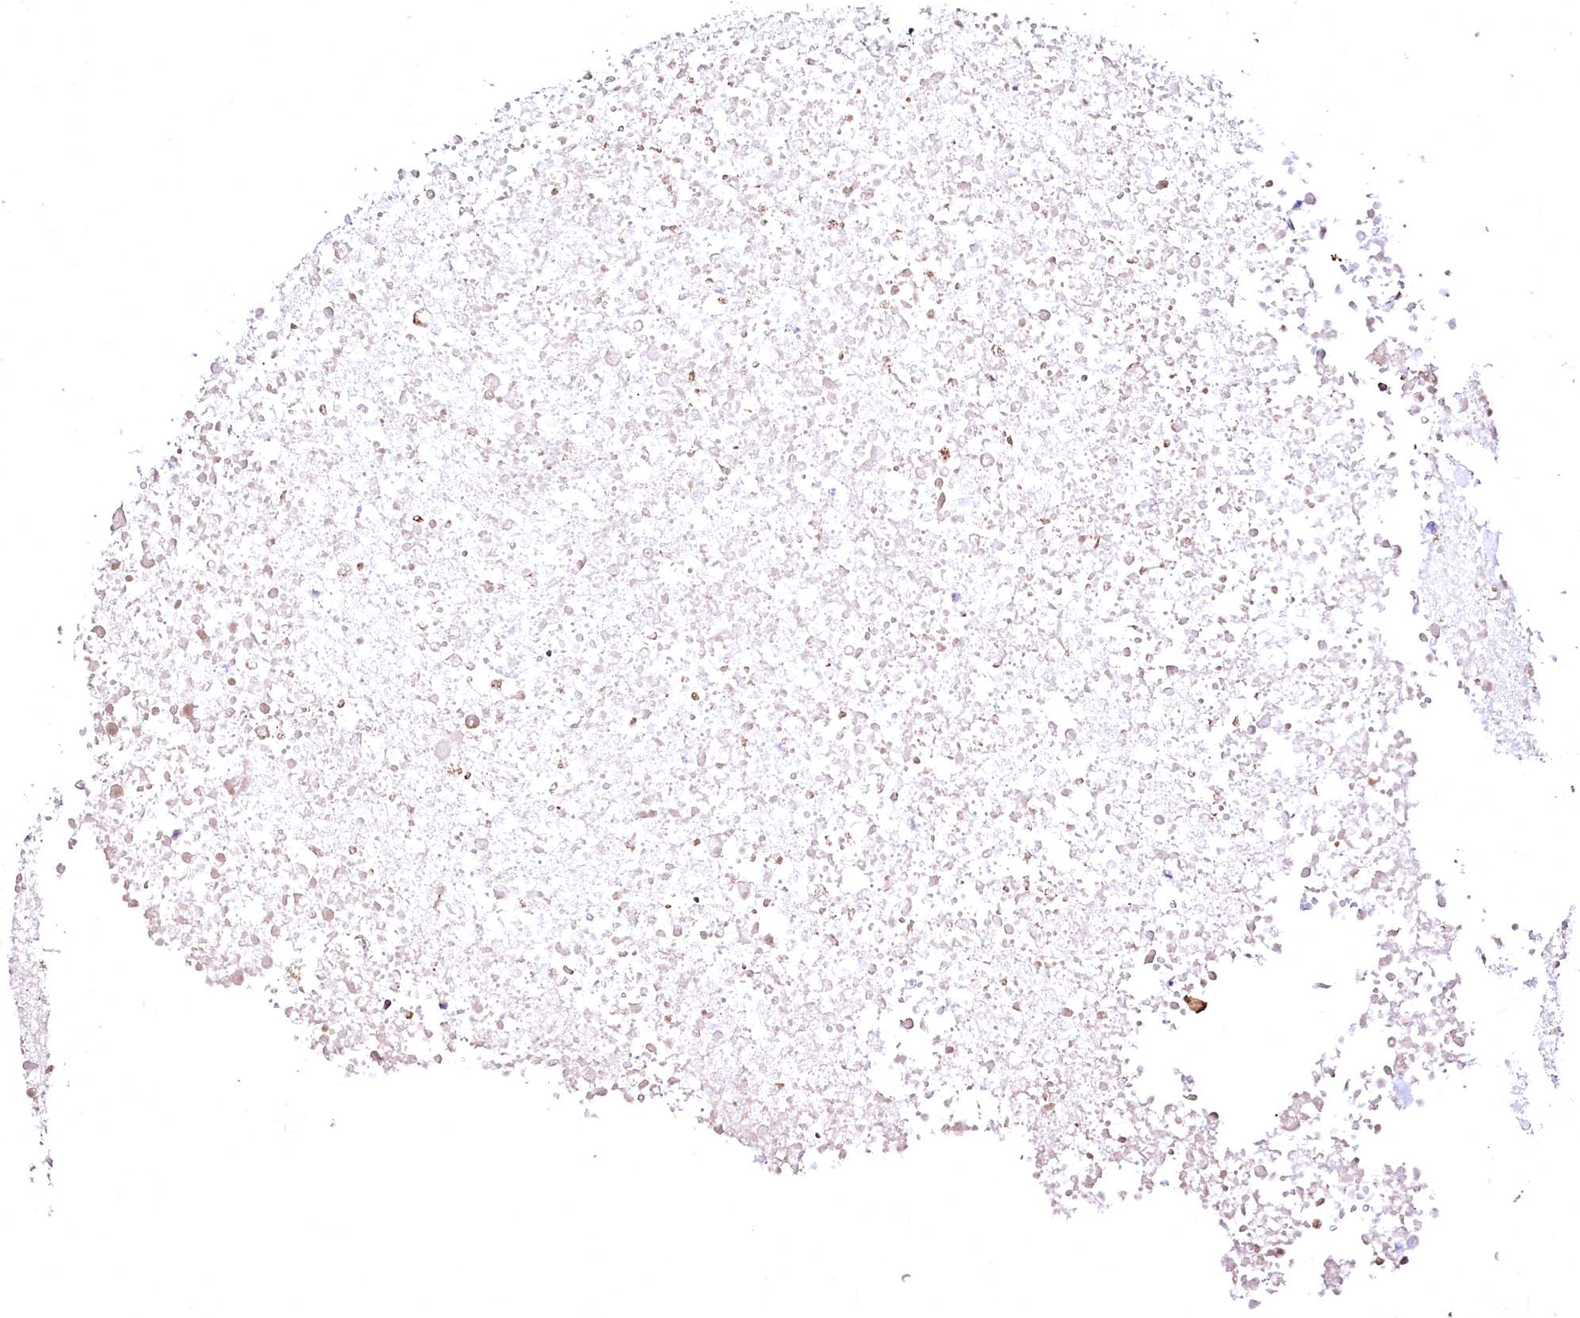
{"staining": {"intensity": "weak", "quantity": ">75%", "location": "cytoplasmic/membranous"}, "tissue": "head and neck cancer", "cell_type": "Tumor cells", "image_type": "cancer", "snomed": [{"axis": "morphology", "description": "Squamous cell carcinoma, NOS"}, {"axis": "topography", "description": "Head-Neck"}], "caption": "A brown stain highlights weak cytoplasmic/membranous staining of a protein in human squamous cell carcinoma (head and neck) tumor cells. (DAB (3,3'-diaminobenzidine) IHC with brightfield microscopy, high magnification).", "gene": "GPR176", "patient": {"sex": "male", "age": 66}}